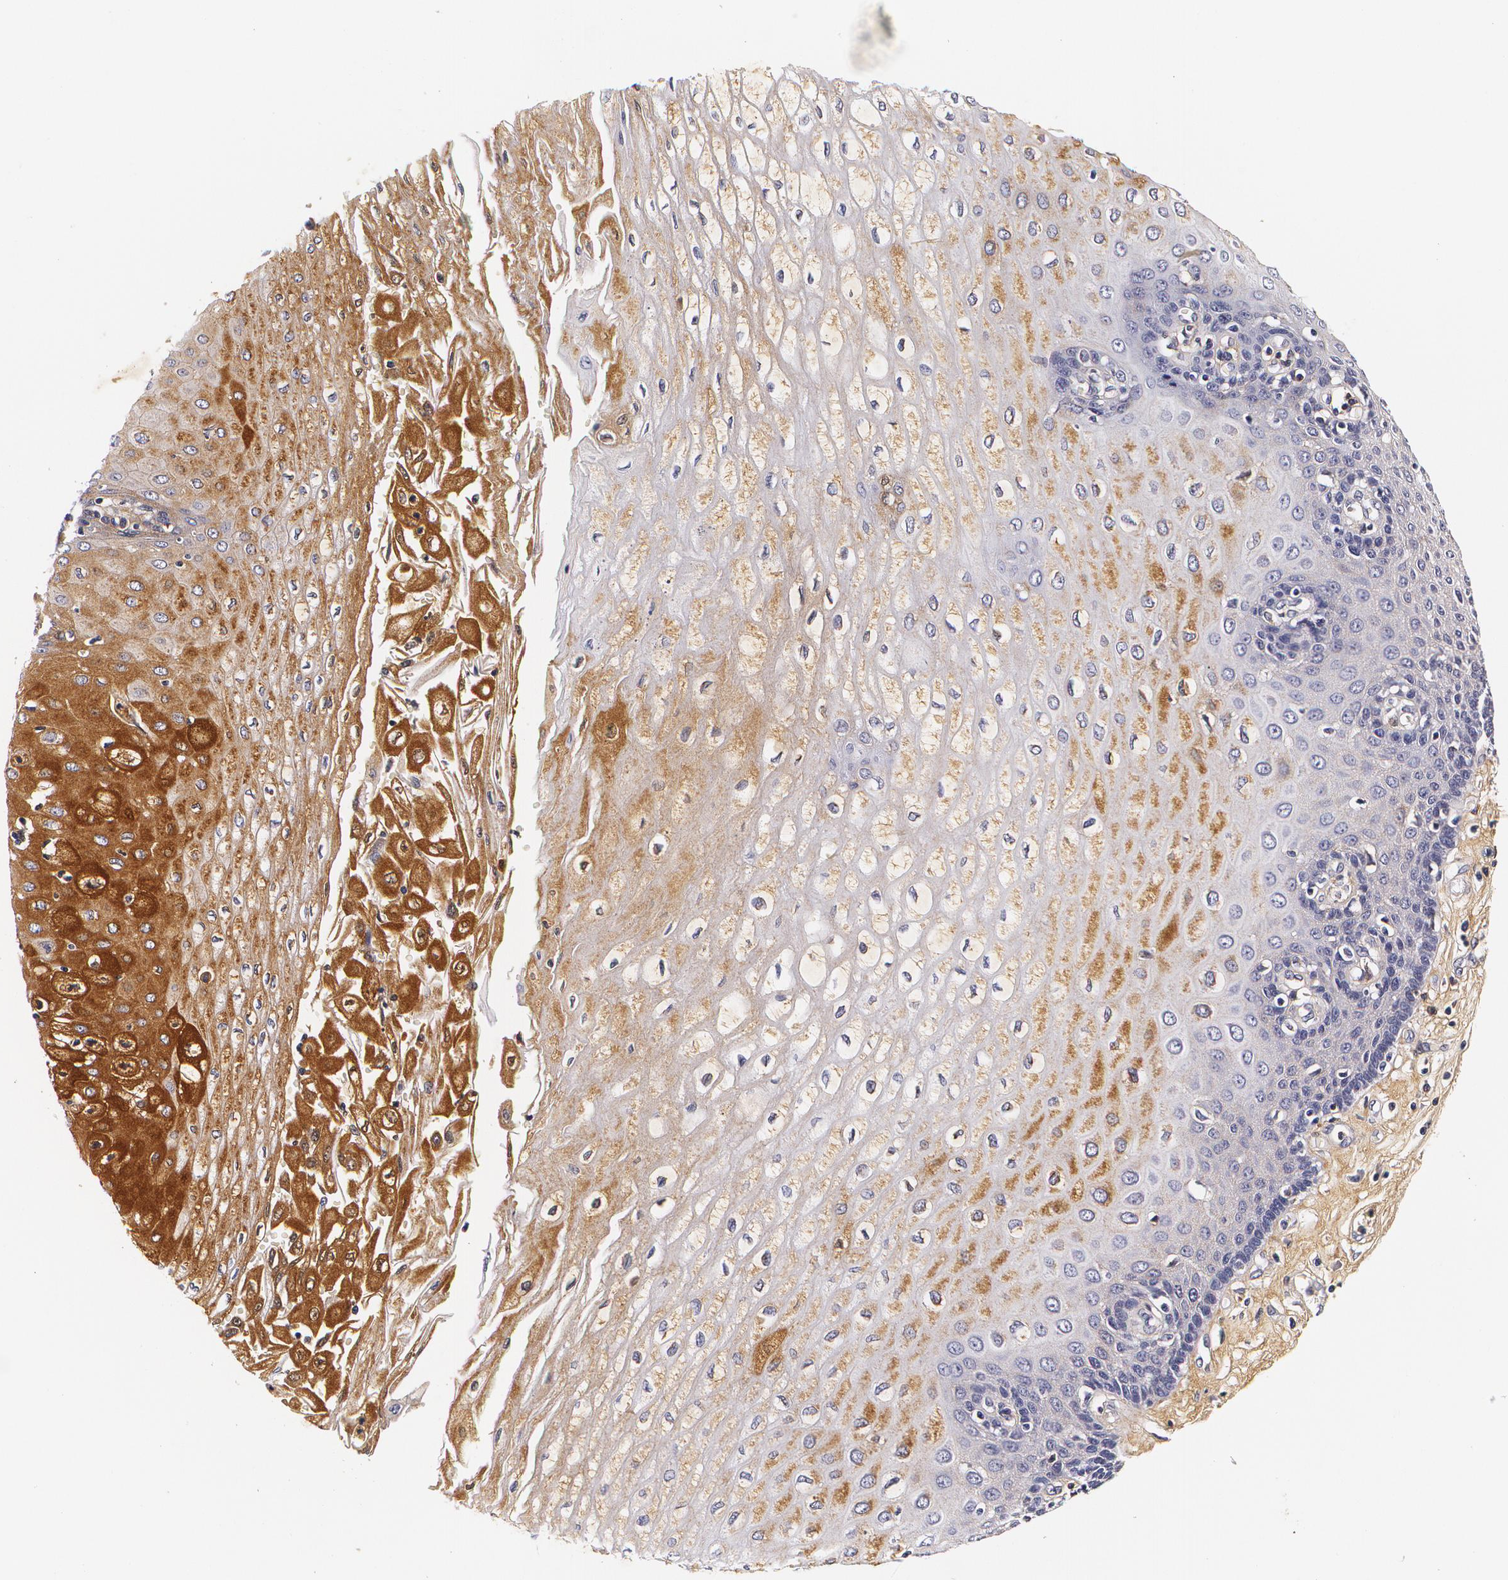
{"staining": {"intensity": "moderate", "quantity": "25%-75%", "location": "cytoplasmic/membranous"}, "tissue": "esophagus", "cell_type": "Squamous epithelial cells", "image_type": "normal", "snomed": [{"axis": "morphology", "description": "Normal tissue, NOS"}, {"axis": "topography", "description": "Esophagus"}], "caption": "Protein expression analysis of normal esophagus demonstrates moderate cytoplasmic/membranous expression in about 25%-75% of squamous epithelial cells. Using DAB (brown) and hematoxylin (blue) stains, captured at high magnification using brightfield microscopy.", "gene": "TTR", "patient": {"sex": "male", "age": 62}}